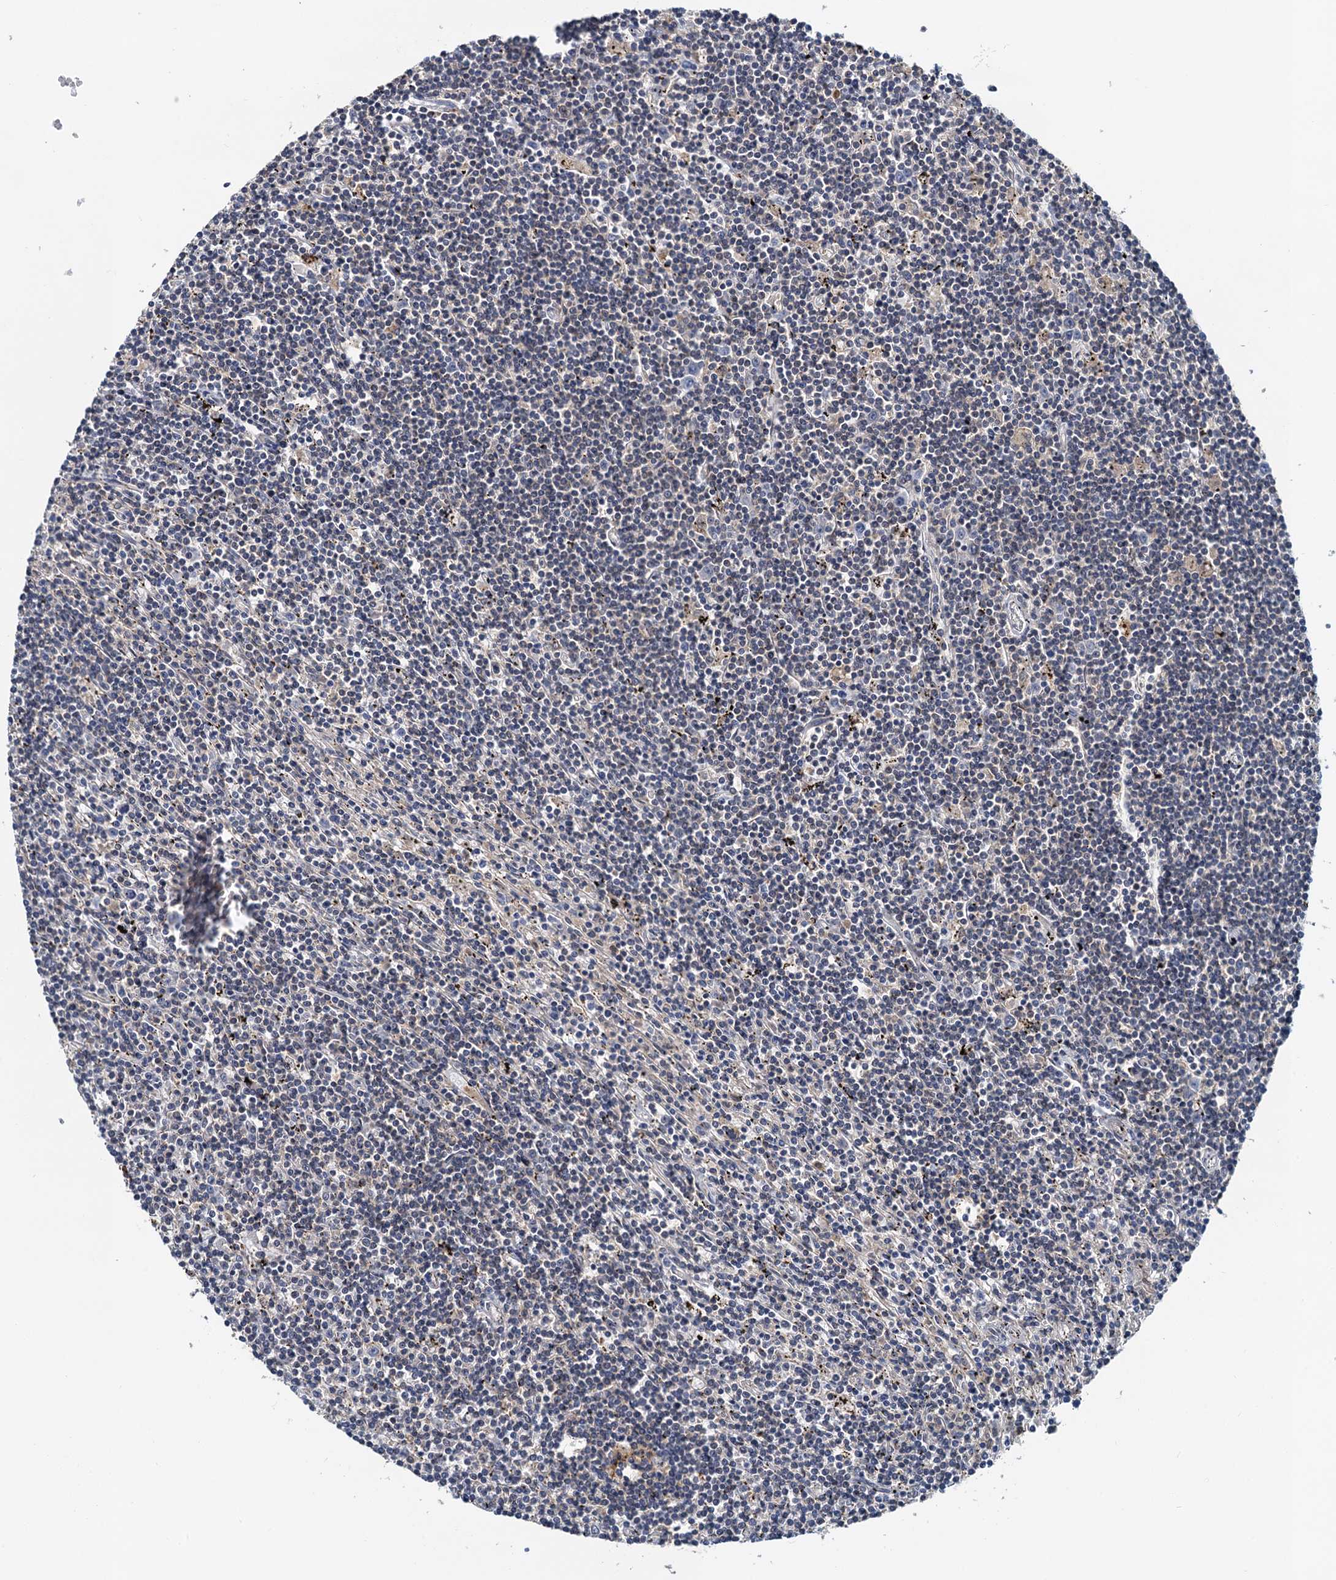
{"staining": {"intensity": "negative", "quantity": "none", "location": "none"}, "tissue": "lymphoma", "cell_type": "Tumor cells", "image_type": "cancer", "snomed": [{"axis": "morphology", "description": "Malignant lymphoma, non-Hodgkin's type, Low grade"}, {"axis": "topography", "description": "Spleen"}], "caption": "Lymphoma was stained to show a protein in brown. There is no significant staining in tumor cells. The staining is performed using DAB (3,3'-diaminobenzidine) brown chromogen with nuclei counter-stained in using hematoxylin.", "gene": "TOLLIP", "patient": {"sex": "male", "age": 76}}